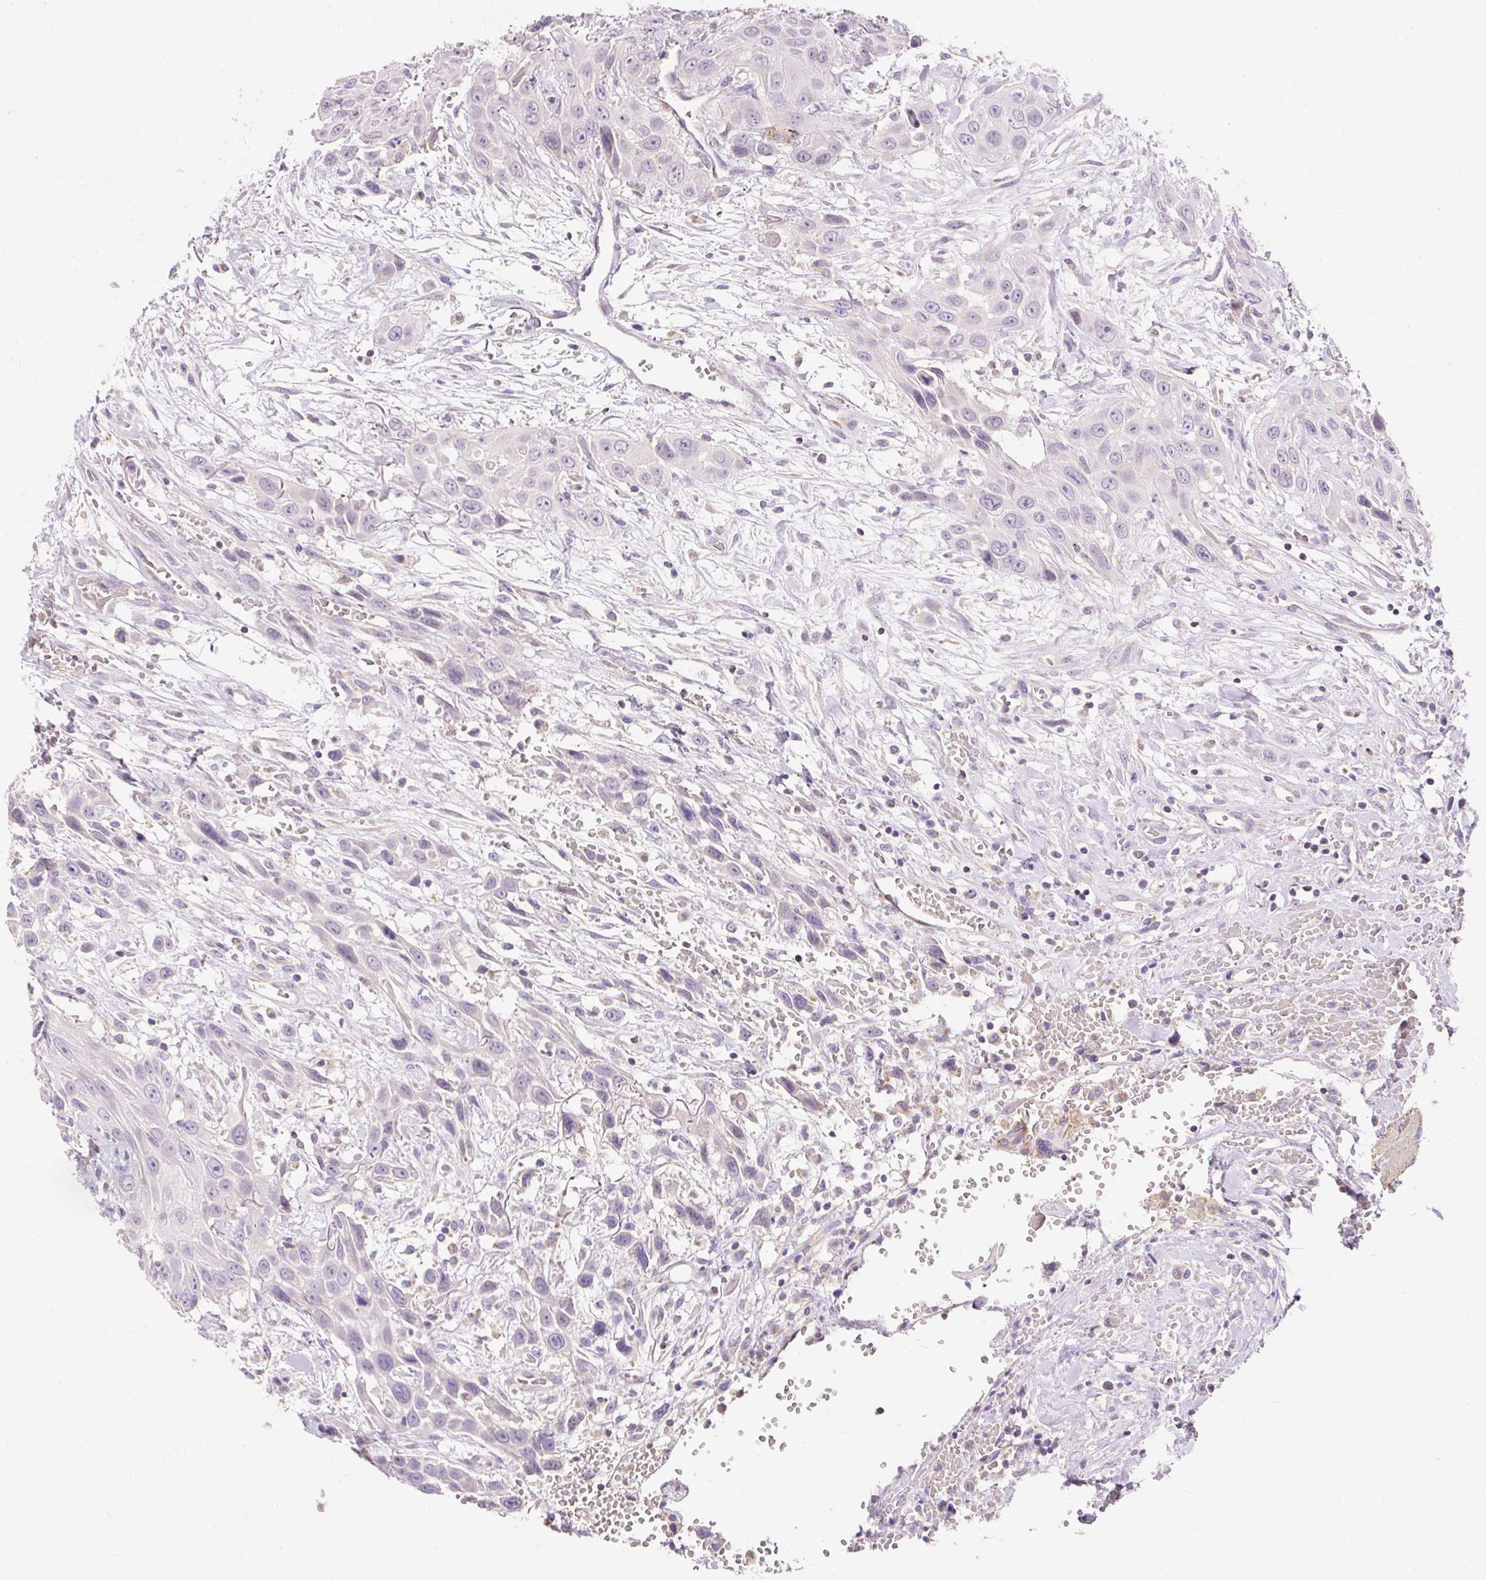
{"staining": {"intensity": "negative", "quantity": "none", "location": "none"}, "tissue": "head and neck cancer", "cell_type": "Tumor cells", "image_type": "cancer", "snomed": [{"axis": "morphology", "description": "Squamous cell carcinoma, NOS"}, {"axis": "topography", "description": "Head-Neck"}], "caption": "Human squamous cell carcinoma (head and neck) stained for a protein using immunohistochemistry exhibits no staining in tumor cells.", "gene": "PMAIP1", "patient": {"sex": "male", "age": 81}}